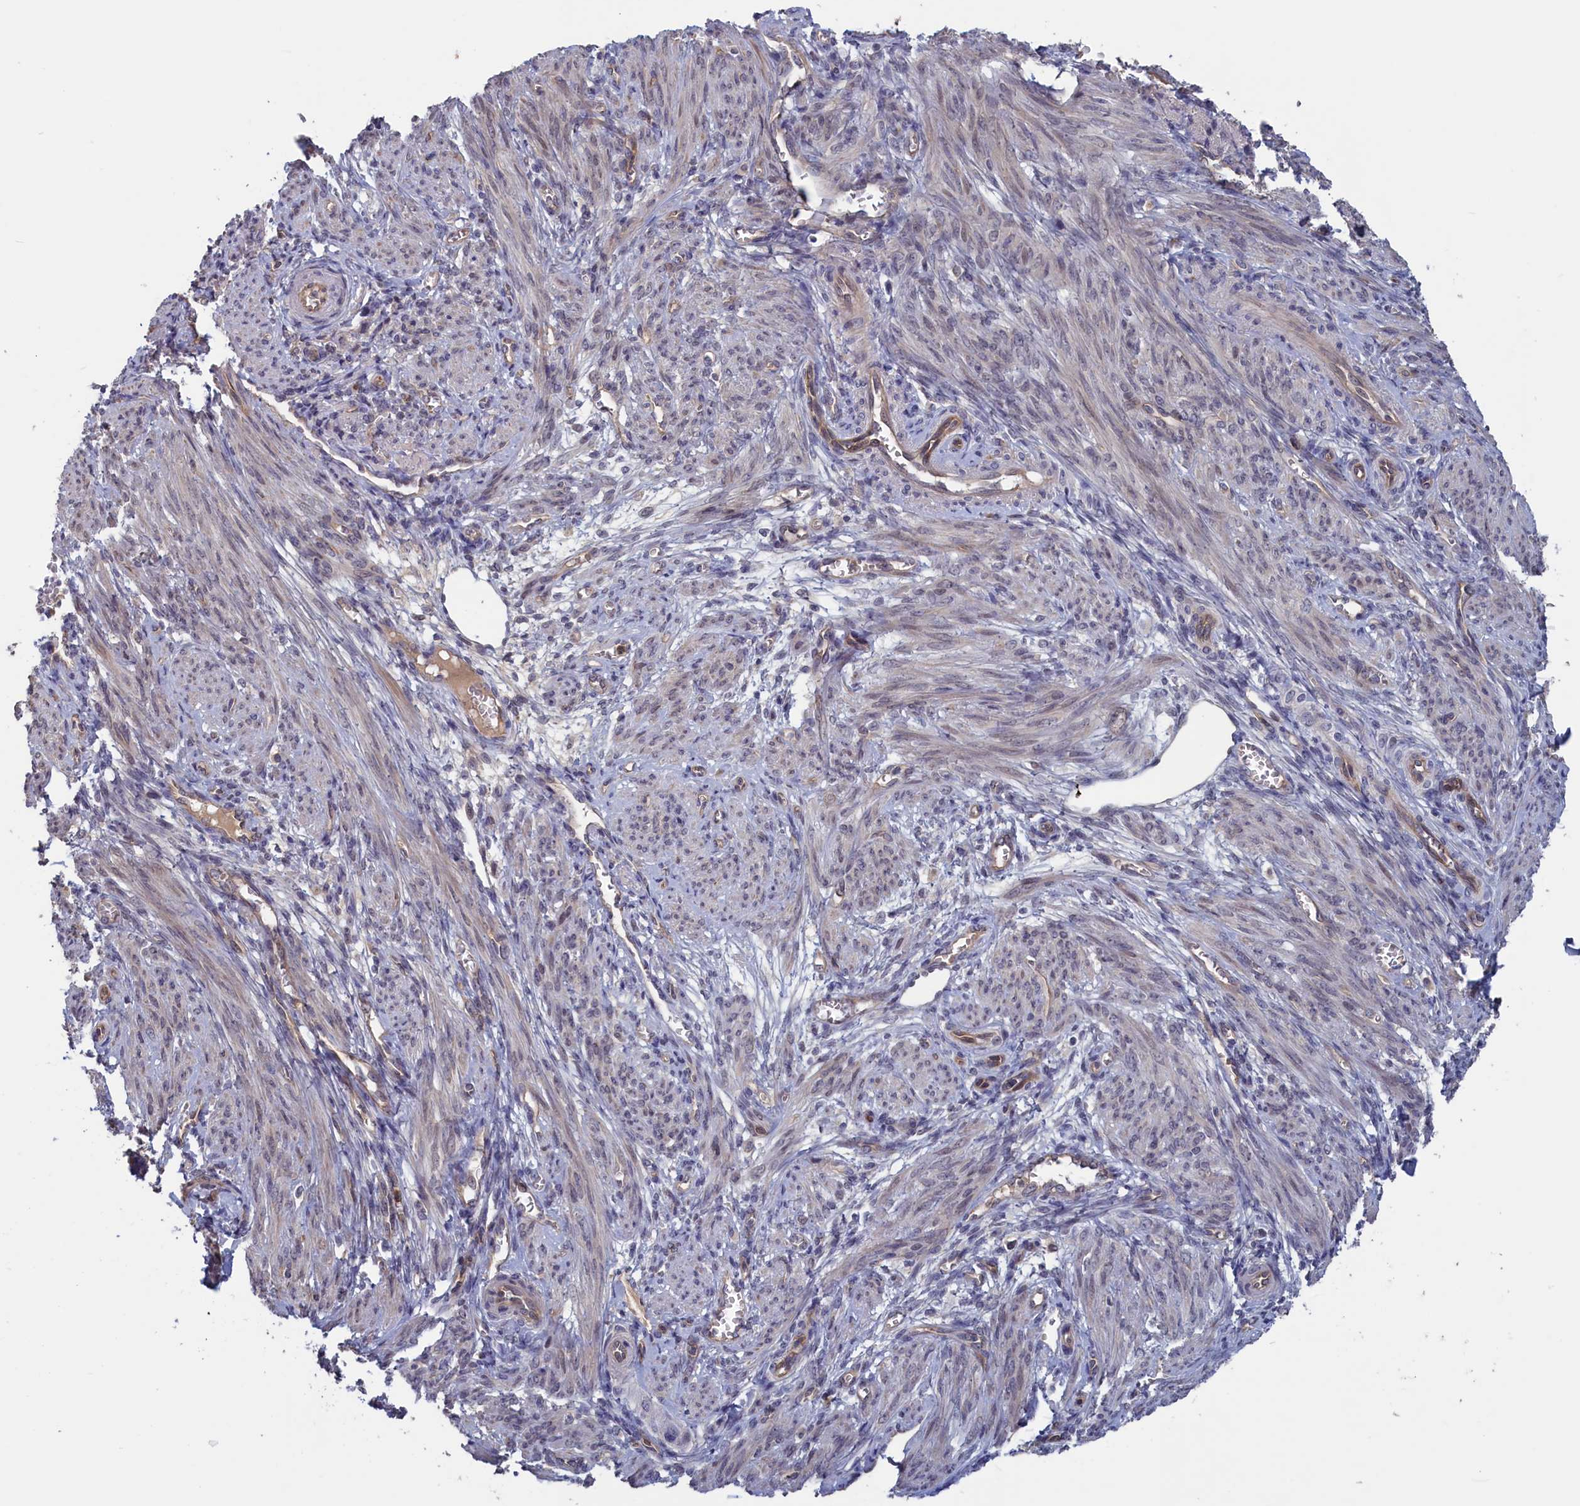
{"staining": {"intensity": "weak", "quantity": "<25%", "location": "cytoplasmic/membranous"}, "tissue": "smooth muscle", "cell_type": "Smooth muscle cells", "image_type": "normal", "snomed": [{"axis": "morphology", "description": "Normal tissue, NOS"}, {"axis": "topography", "description": "Smooth muscle"}], "caption": "This is an immunohistochemistry (IHC) histopathology image of normal human smooth muscle. There is no expression in smooth muscle cells.", "gene": "PLP2", "patient": {"sex": "female", "age": 39}}